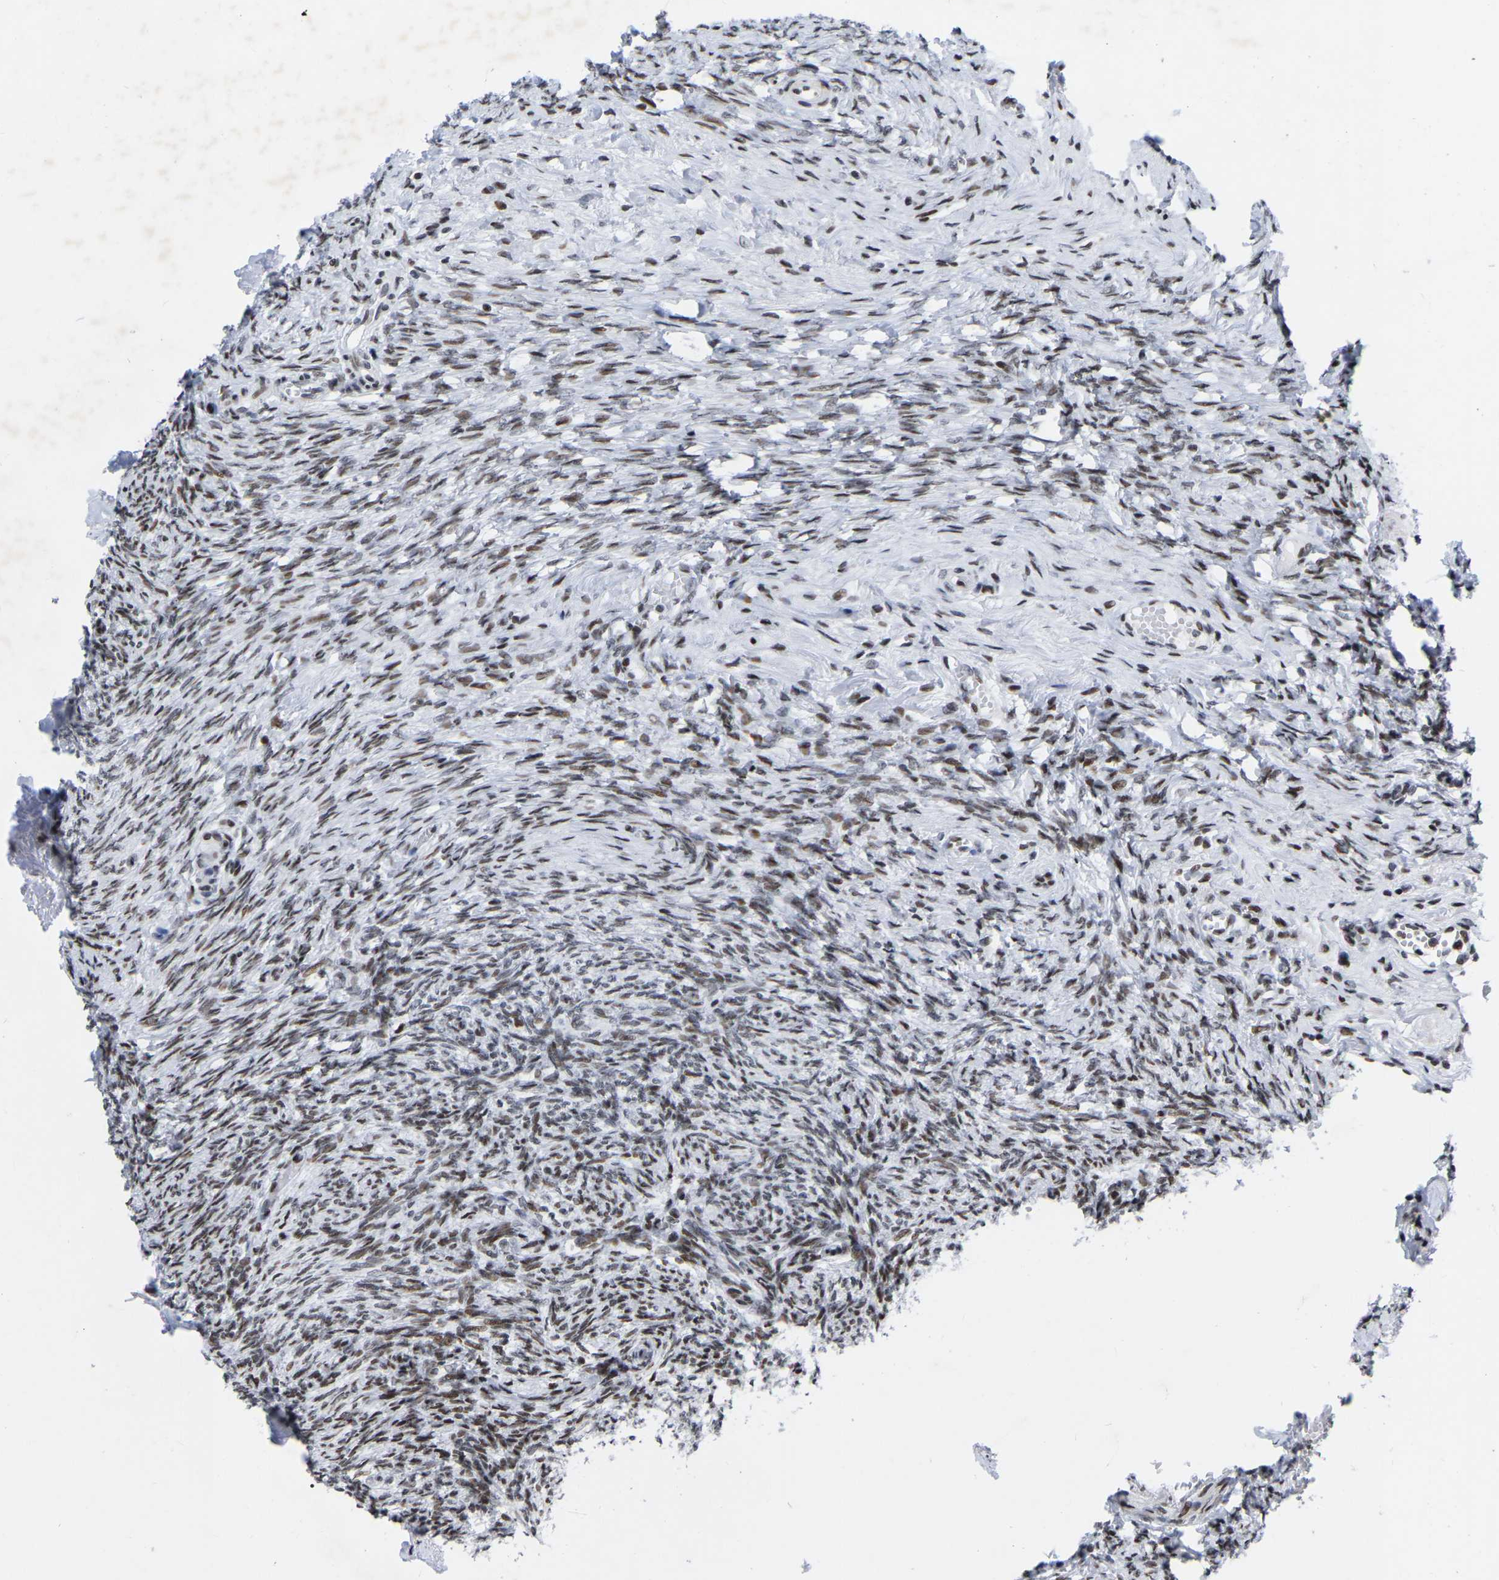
{"staining": {"intensity": "negative", "quantity": "none", "location": "none"}, "tissue": "ovary", "cell_type": "Follicle cells", "image_type": "normal", "snomed": [{"axis": "morphology", "description": "Normal tissue, NOS"}, {"axis": "topography", "description": "Ovary"}], "caption": "Image shows no significant protein staining in follicle cells of normal ovary.", "gene": "PRCC", "patient": {"sex": "female", "age": 41}}